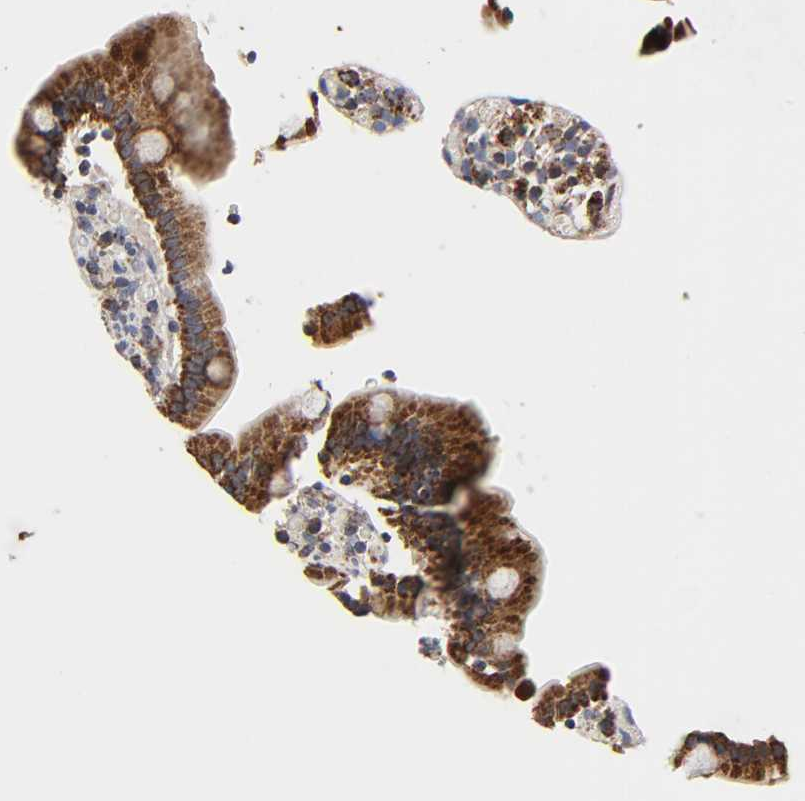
{"staining": {"intensity": "strong", "quantity": ">75%", "location": "cytoplasmic/membranous"}, "tissue": "duodenum", "cell_type": "Glandular cells", "image_type": "normal", "snomed": [{"axis": "morphology", "description": "Normal tissue, NOS"}, {"axis": "topography", "description": "Duodenum"}], "caption": "Protein analysis of unremarkable duodenum reveals strong cytoplasmic/membranous expression in about >75% of glandular cells.", "gene": "COX6B1", "patient": {"sex": "female", "age": 53}}